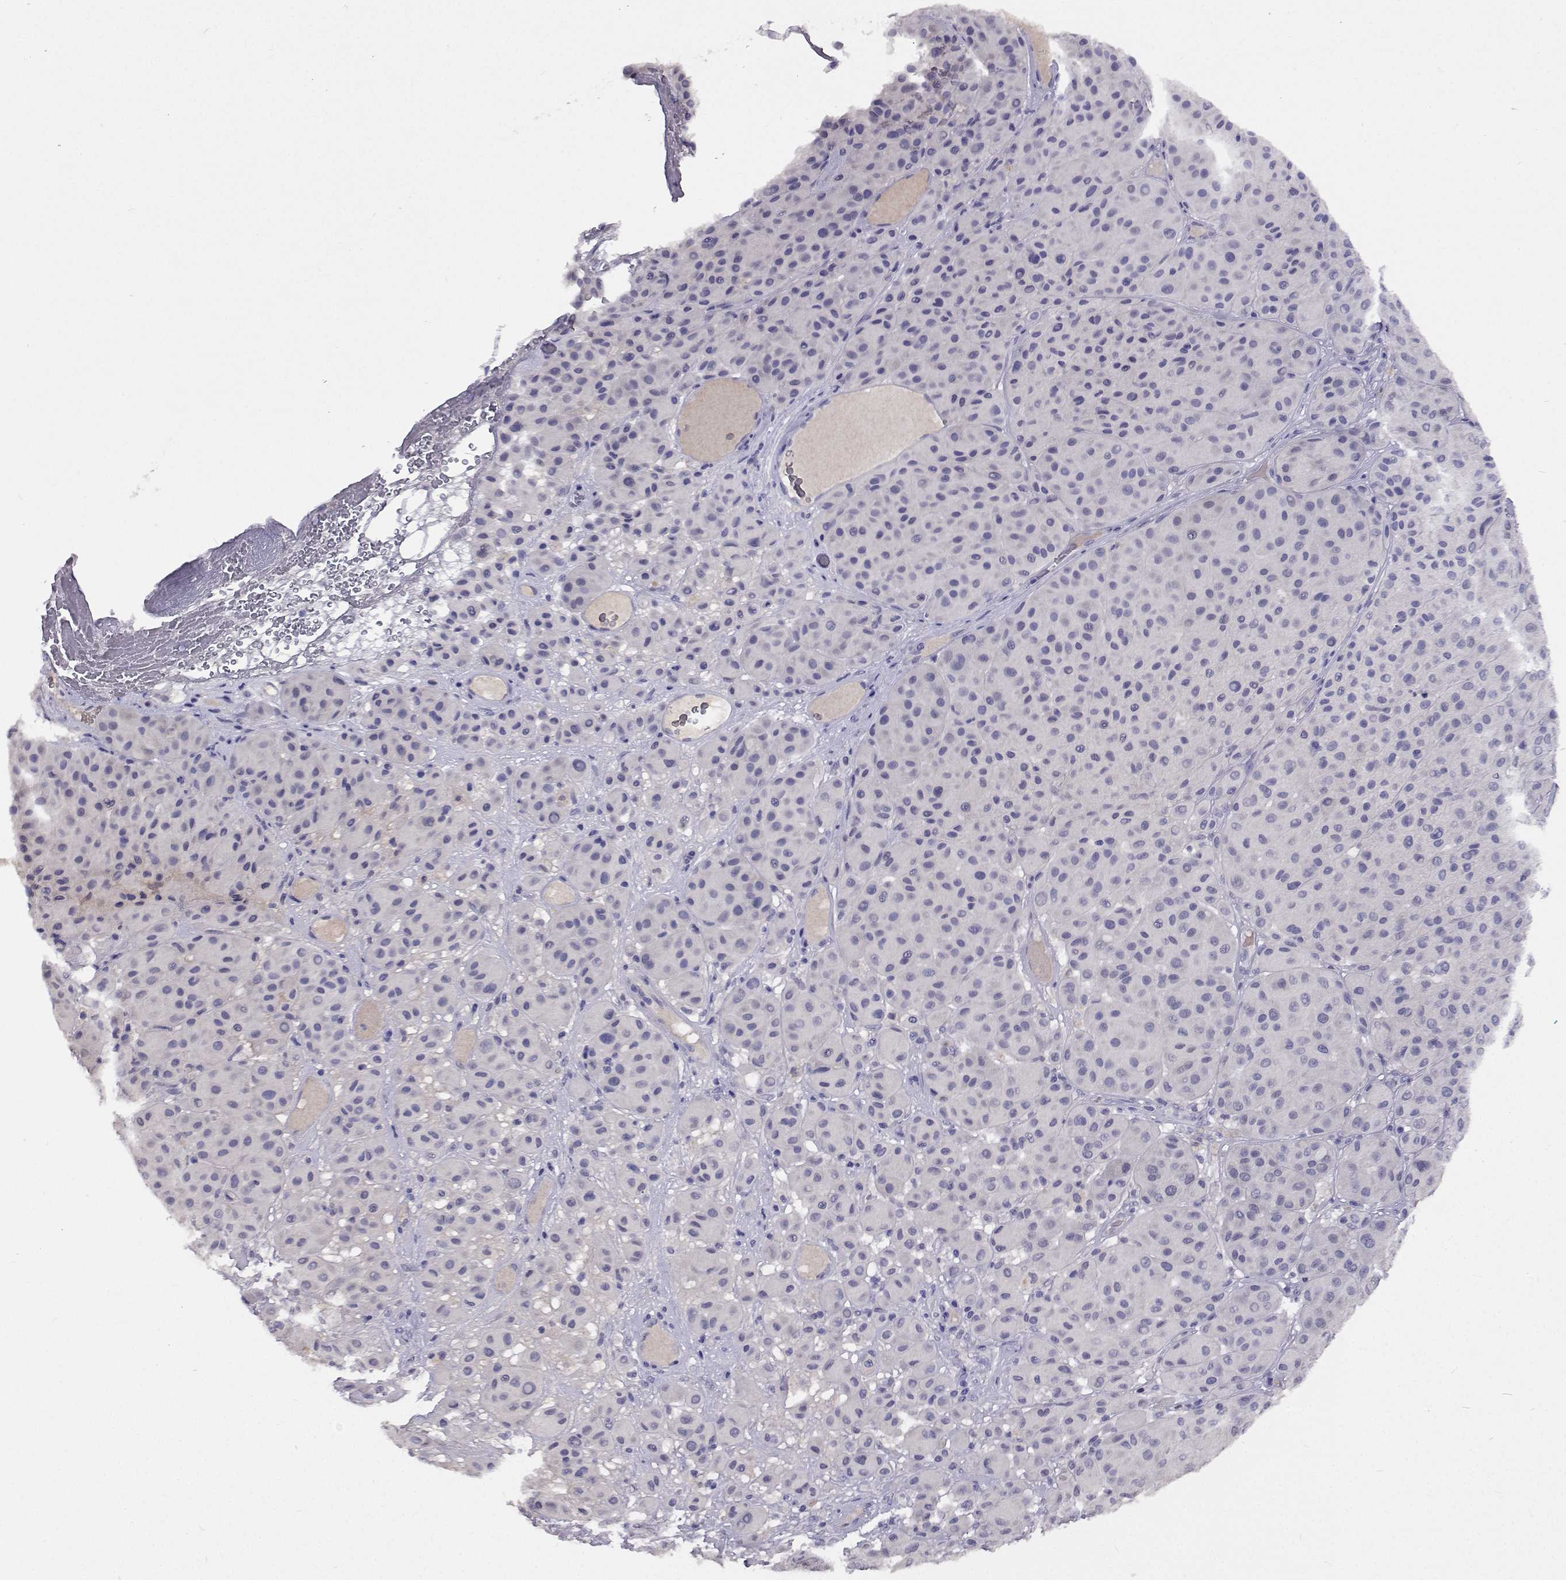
{"staining": {"intensity": "negative", "quantity": "none", "location": "none"}, "tissue": "melanoma", "cell_type": "Tumor cells", "image_type": "cancer", "snomed": [{"axis": "morphology", "description": "Malignant melanoma, Metastatic site"}, {"axis": "topography", "description": "Smooth muscle"}], "caption": "Melanoma was stained to show a protein in brown. There is no significant staining in tumor cells.", "gene": "CFAP44", "patient": {"sex": "male", "age": 41}}